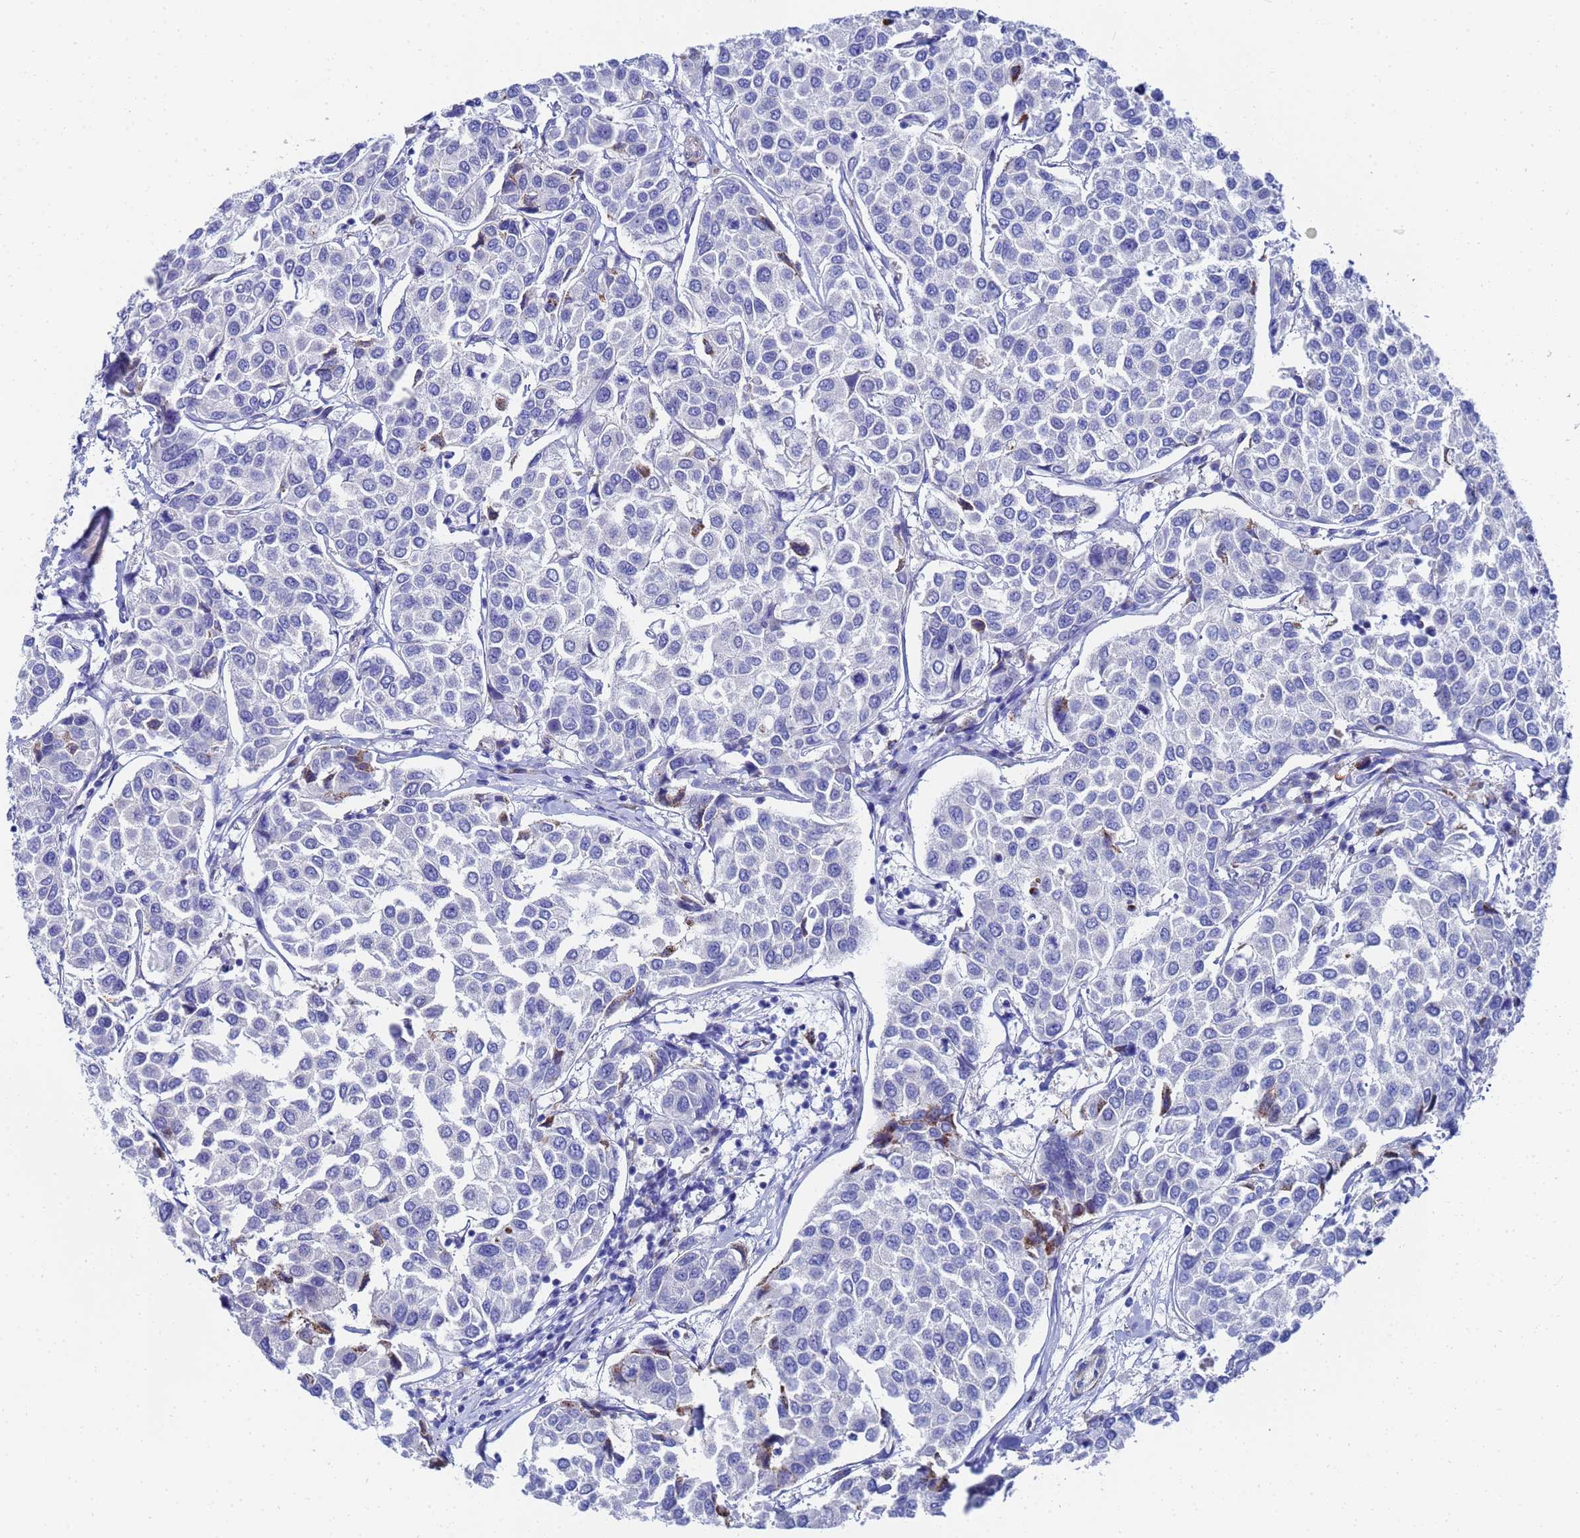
{"staining": {"intensity": "negative", "quantity": "none", "location": "none"}, "tissue": "breast cancer", "cell_type": "Tumor cells", "image_type": "cancer", "snomed": [{"axis": "morphology", "description": "Duct carcinoma"}, {"axis": "topography", "description": "Breast"}], "caption": "The IHC histopathology image has no significant expression in tumor cells of breast infiltrating ductal carcinoma tissue.", "gene": "ZNF26", "patient": {"sex": "female", "age": 55}}